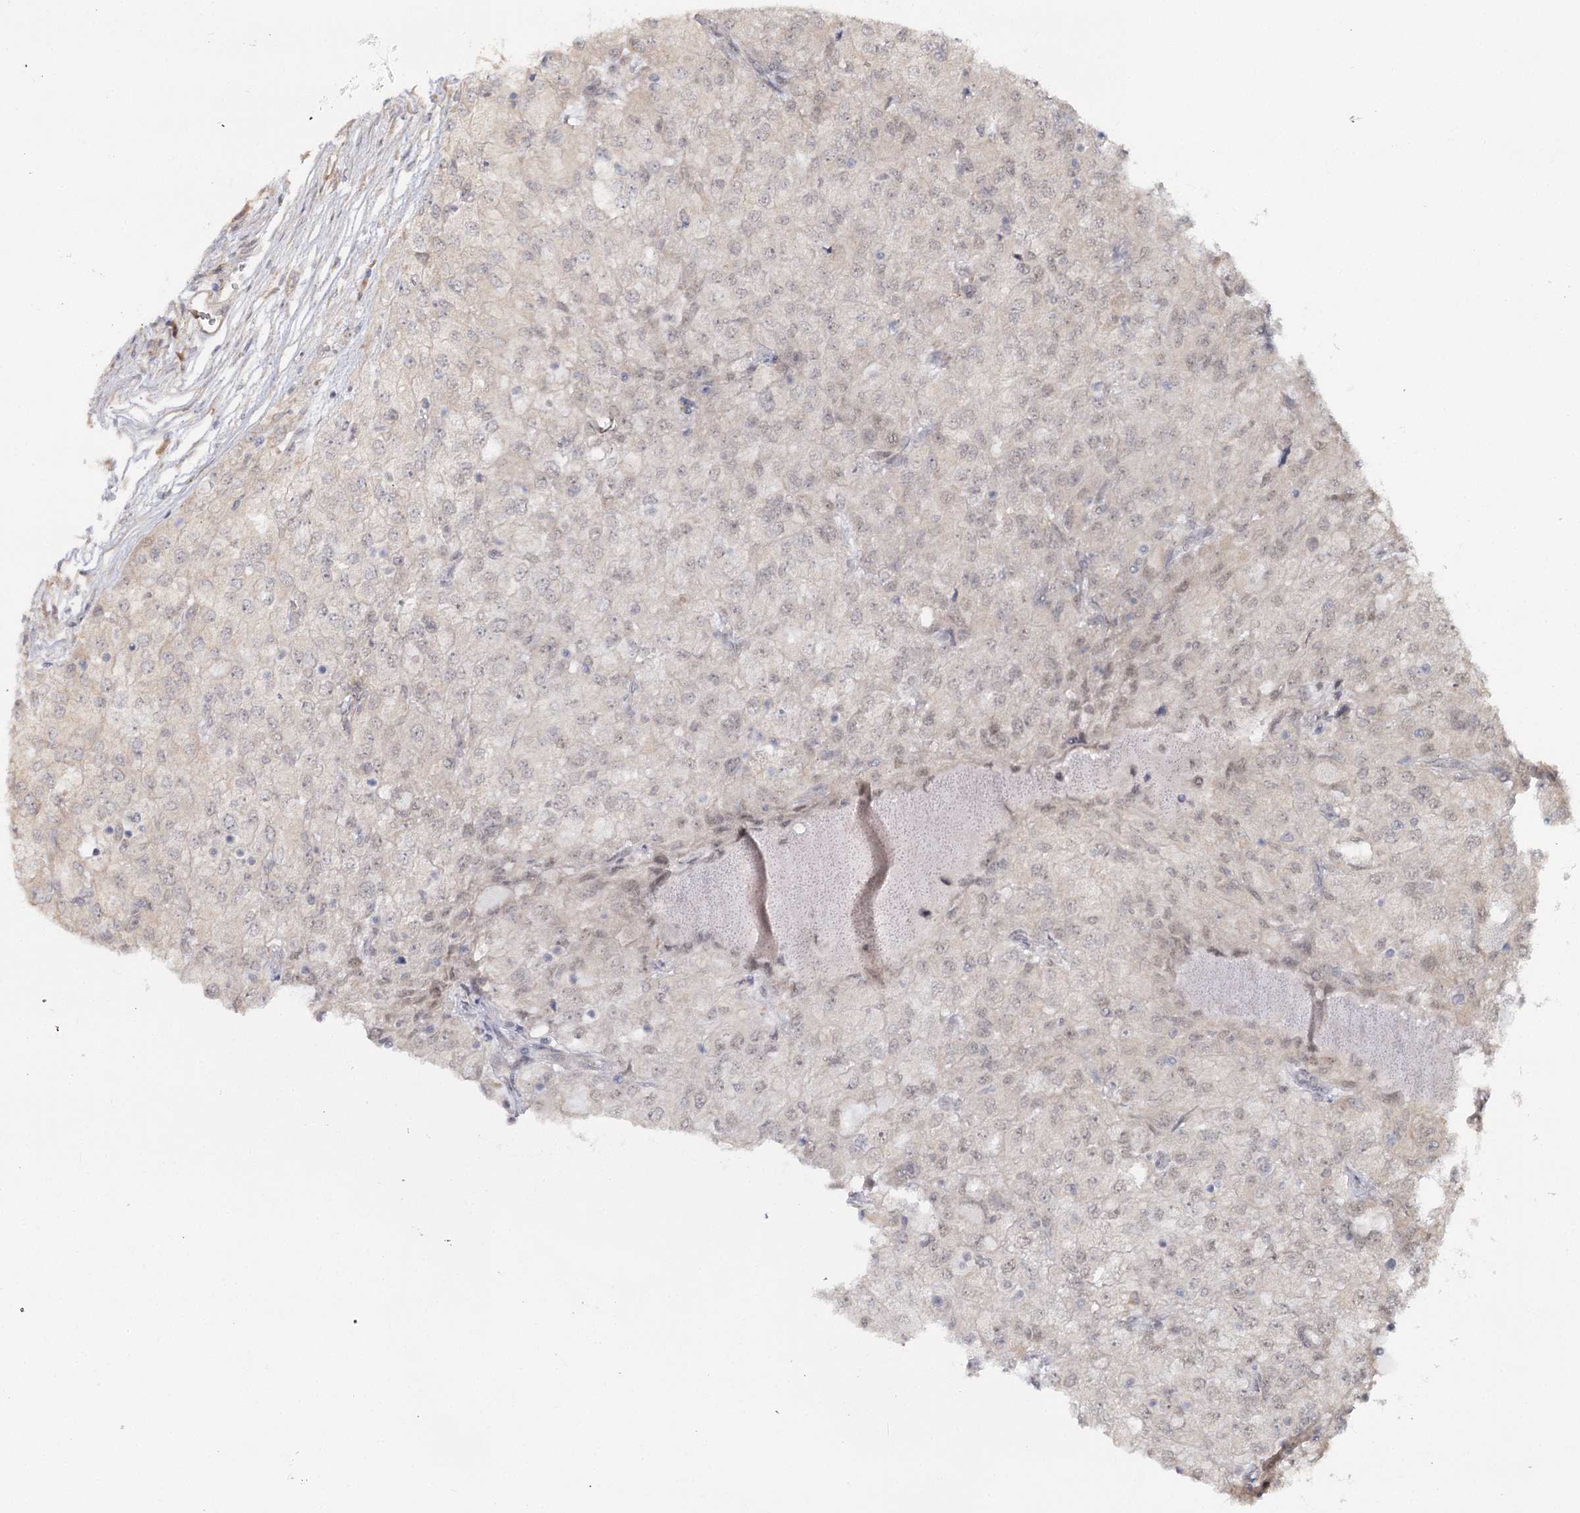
{"staining": {"intensity": "weak", "quantity": "<25%", "location": "nuclear"}, "tissue": "renal cancer", "cell_type": "Tumor cells", "image_type": "cancer", "snomed": [{"axis": "morphology", "description": "Adenocarcinoma, NOS"}, {"axis": "topography", "description": "Kidney"}], "caption": "Immunohistochemistry histopathology image of neoplastic tissue: human adenocarcinoma (renal) stained with DAB (3,3'-diaminobenzidine) reveals no significant protein positivity in tumor cells.", "gene": "TBC1D9B", "patient": {"sex": "female", "age": 54}}